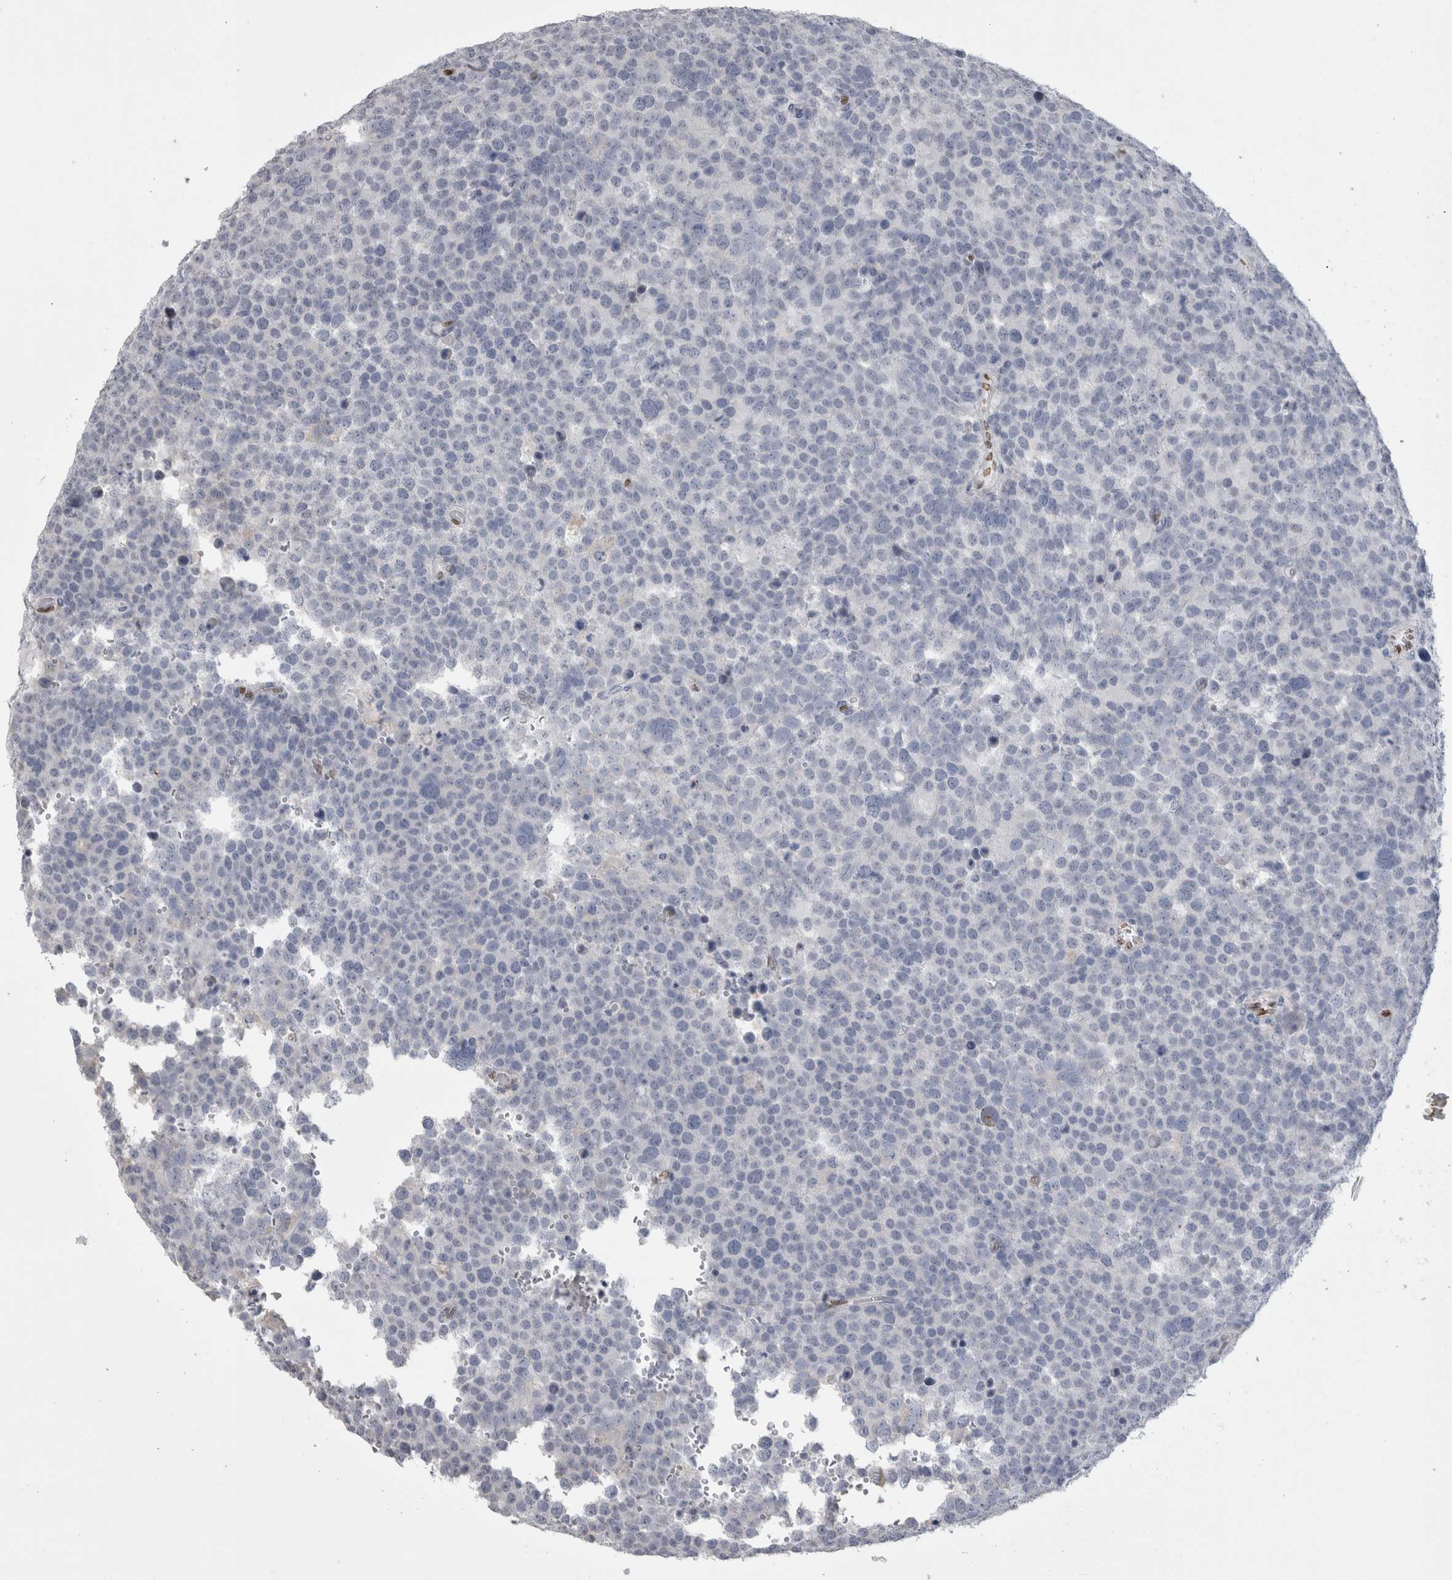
{"staining": {"intensity": "negative", "quantity": "none", "location": "none"}, "tissue": "testis cancer", "cell_type": "Tumor cells", "image_type": "cancer", "snomed": [{"axis": "morphology", "description": "Seminoma, NOS"}, {"axis": "topography", "description": "Testis"}], "caption": "High magnification brightfield microscopy of testis cancer stained with DAB (3,3'-diaminobenzidine) (brown) and counterstained with hematoxylin (blue): tumor cells show no significant positivity.", "gene": "IL33", "patient": {"sex": "male", "age": 71}}